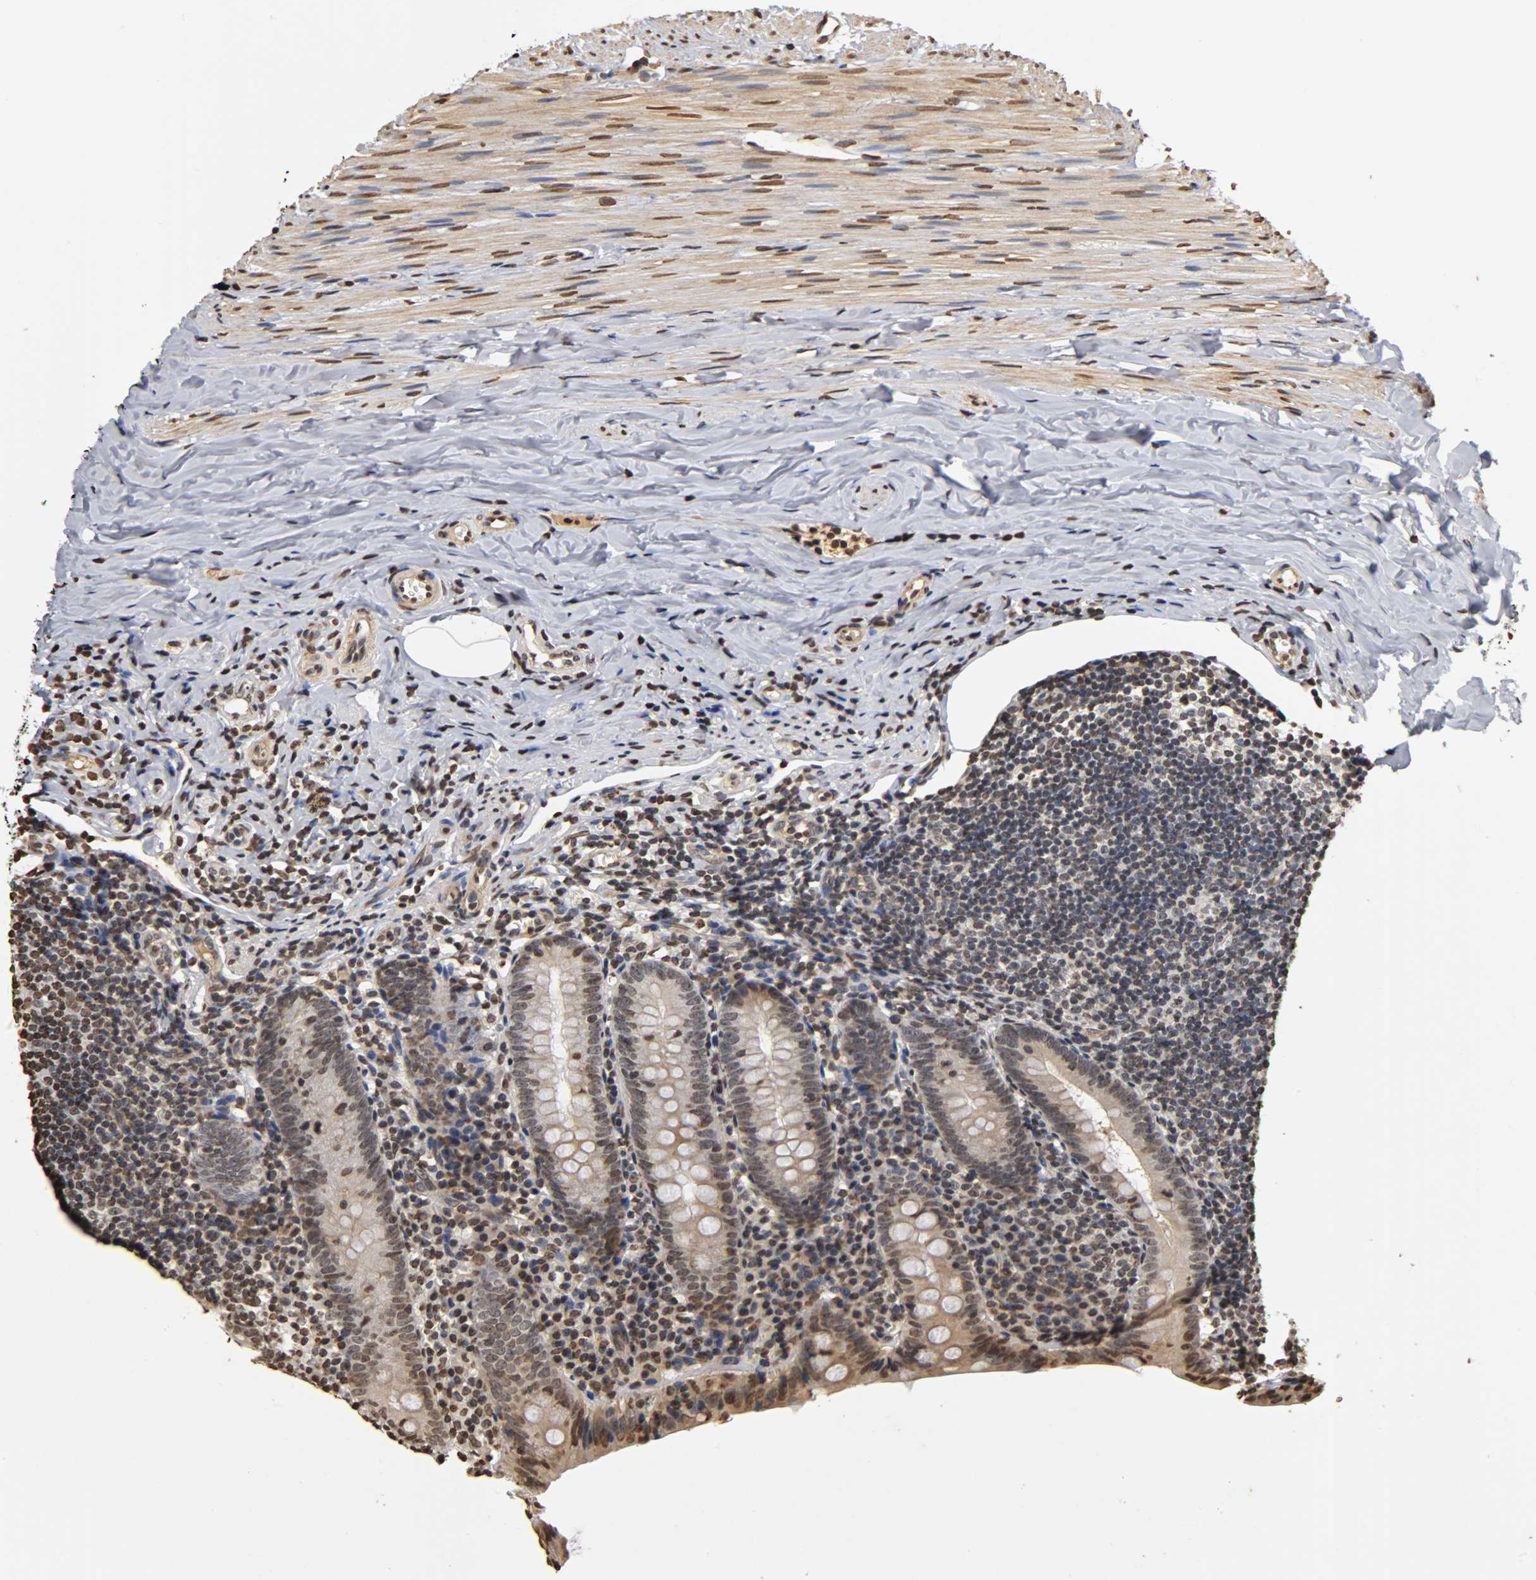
{"staining": {"intensity": "moderate", "quantity": "25%-75%", "location": "nuclear"}, "tissue": "appendix", "cell_type": "Glandular cells", "image_type": "normal", "snomed": [{"axis": "morphology", "description": "Normal tissue, NOS"}, {"axis": "topography", "description": "Appendix"}], "caption": "Immunohistochemical staining of normal human appendix displays medium levels of moderate nuclear expression in about 25%-75% of glandular cells.", "gene": "ERCC2", "patient": {"sex": "female", "age": 10}}